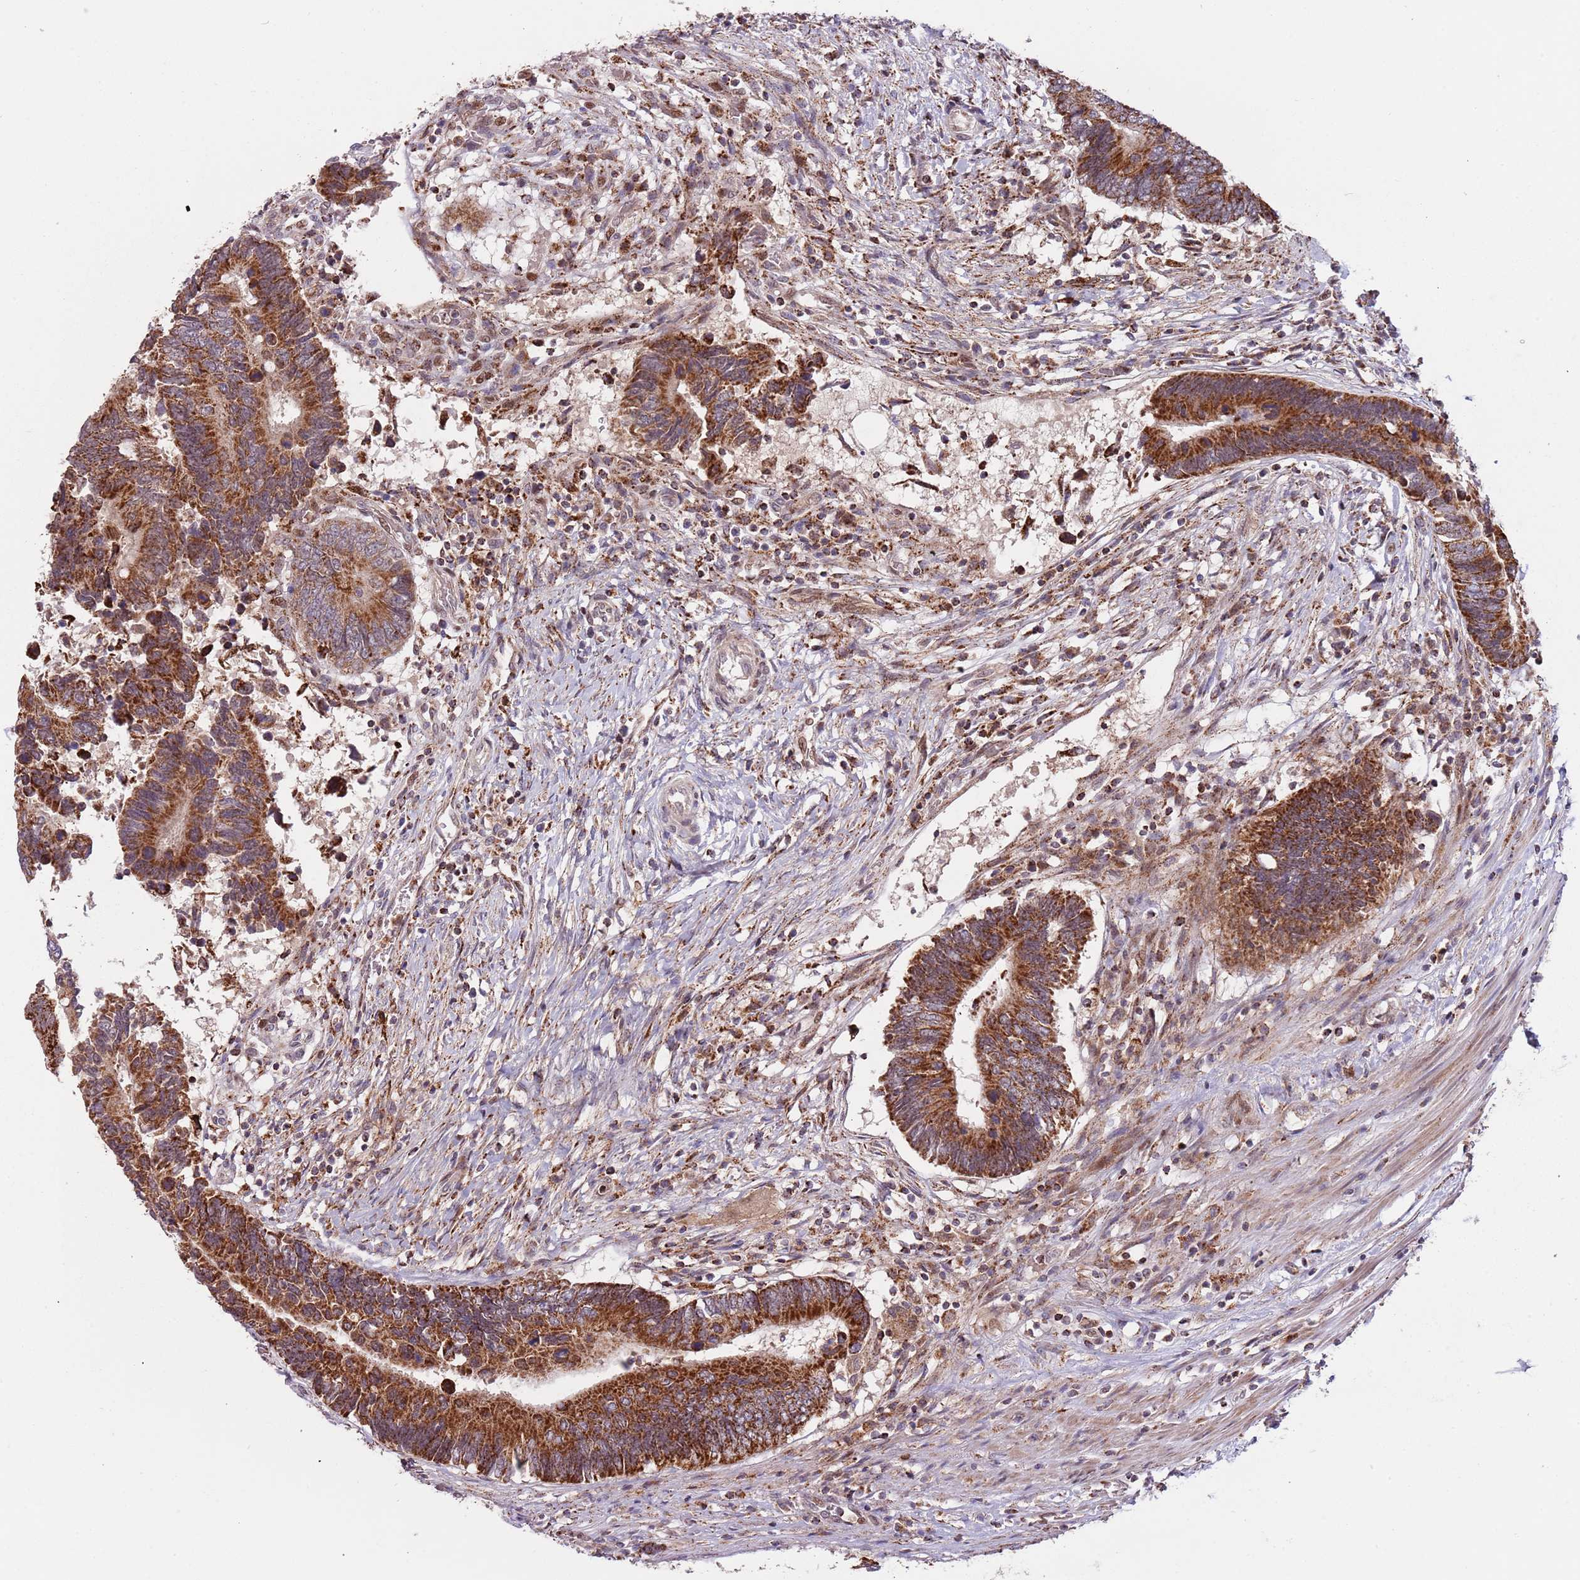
{"staining": {"intensity": "strong", "quantity": ">75%", "location": "cytoplasmic/membranous"}, "tissue": "colorectal cancer", "cell_type": "Tumor cells", "image_type": "cancer", "snomed": [{"axis": "morphology", "description": "Adenocarcinoma, NOS"}, {"axis": "topography", "description": "Colon"}], "caption": "Colorectal adenocarcinoma tissue exhibits strong cytoplasmic/membranous positivity in approximately >75% of tumor cells, visualized by immunohistochemistry.", "gene": "ULK3", "patient": {"sex": "male", "age": 87}}